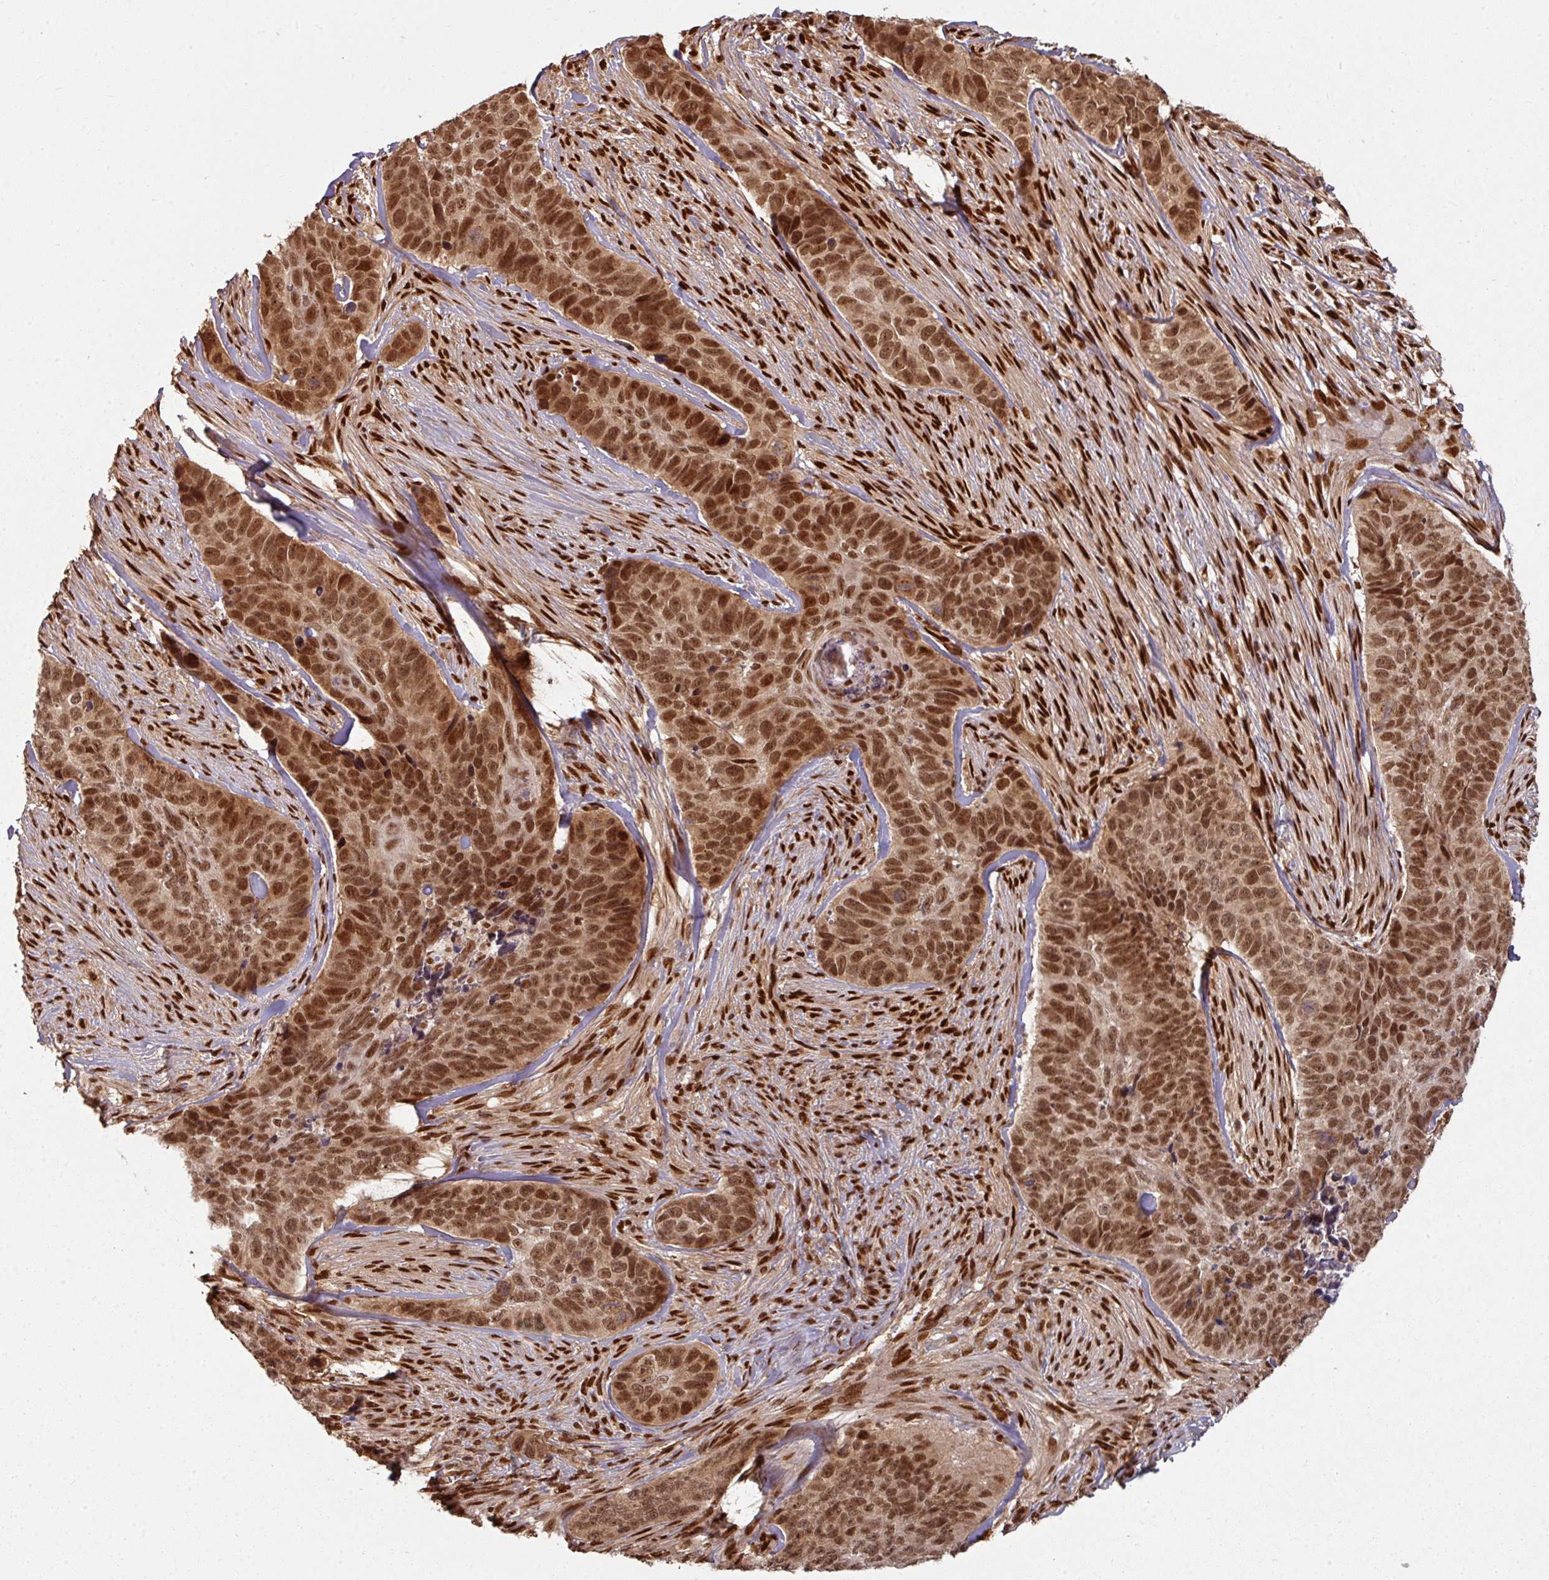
{"staining": {"intensity": "moderate", "quantity": ">75%", "location": "nuclear"}, "tissue": "skin cancer", "cell_type": "Tumor cells", "image_type": "cancer", "snomed": [{"axis": "morphology", "description": "Basal cell carcinoma"}, {"axis": "topography", "description": "Skin"}], "caption": "Skin cancer (basal cell carcinoma) tissue displays moderate nuclear expression in about >75% of tumor cells", "gene": "SIK3", "patient": {"sex": "female", "age": 82}}